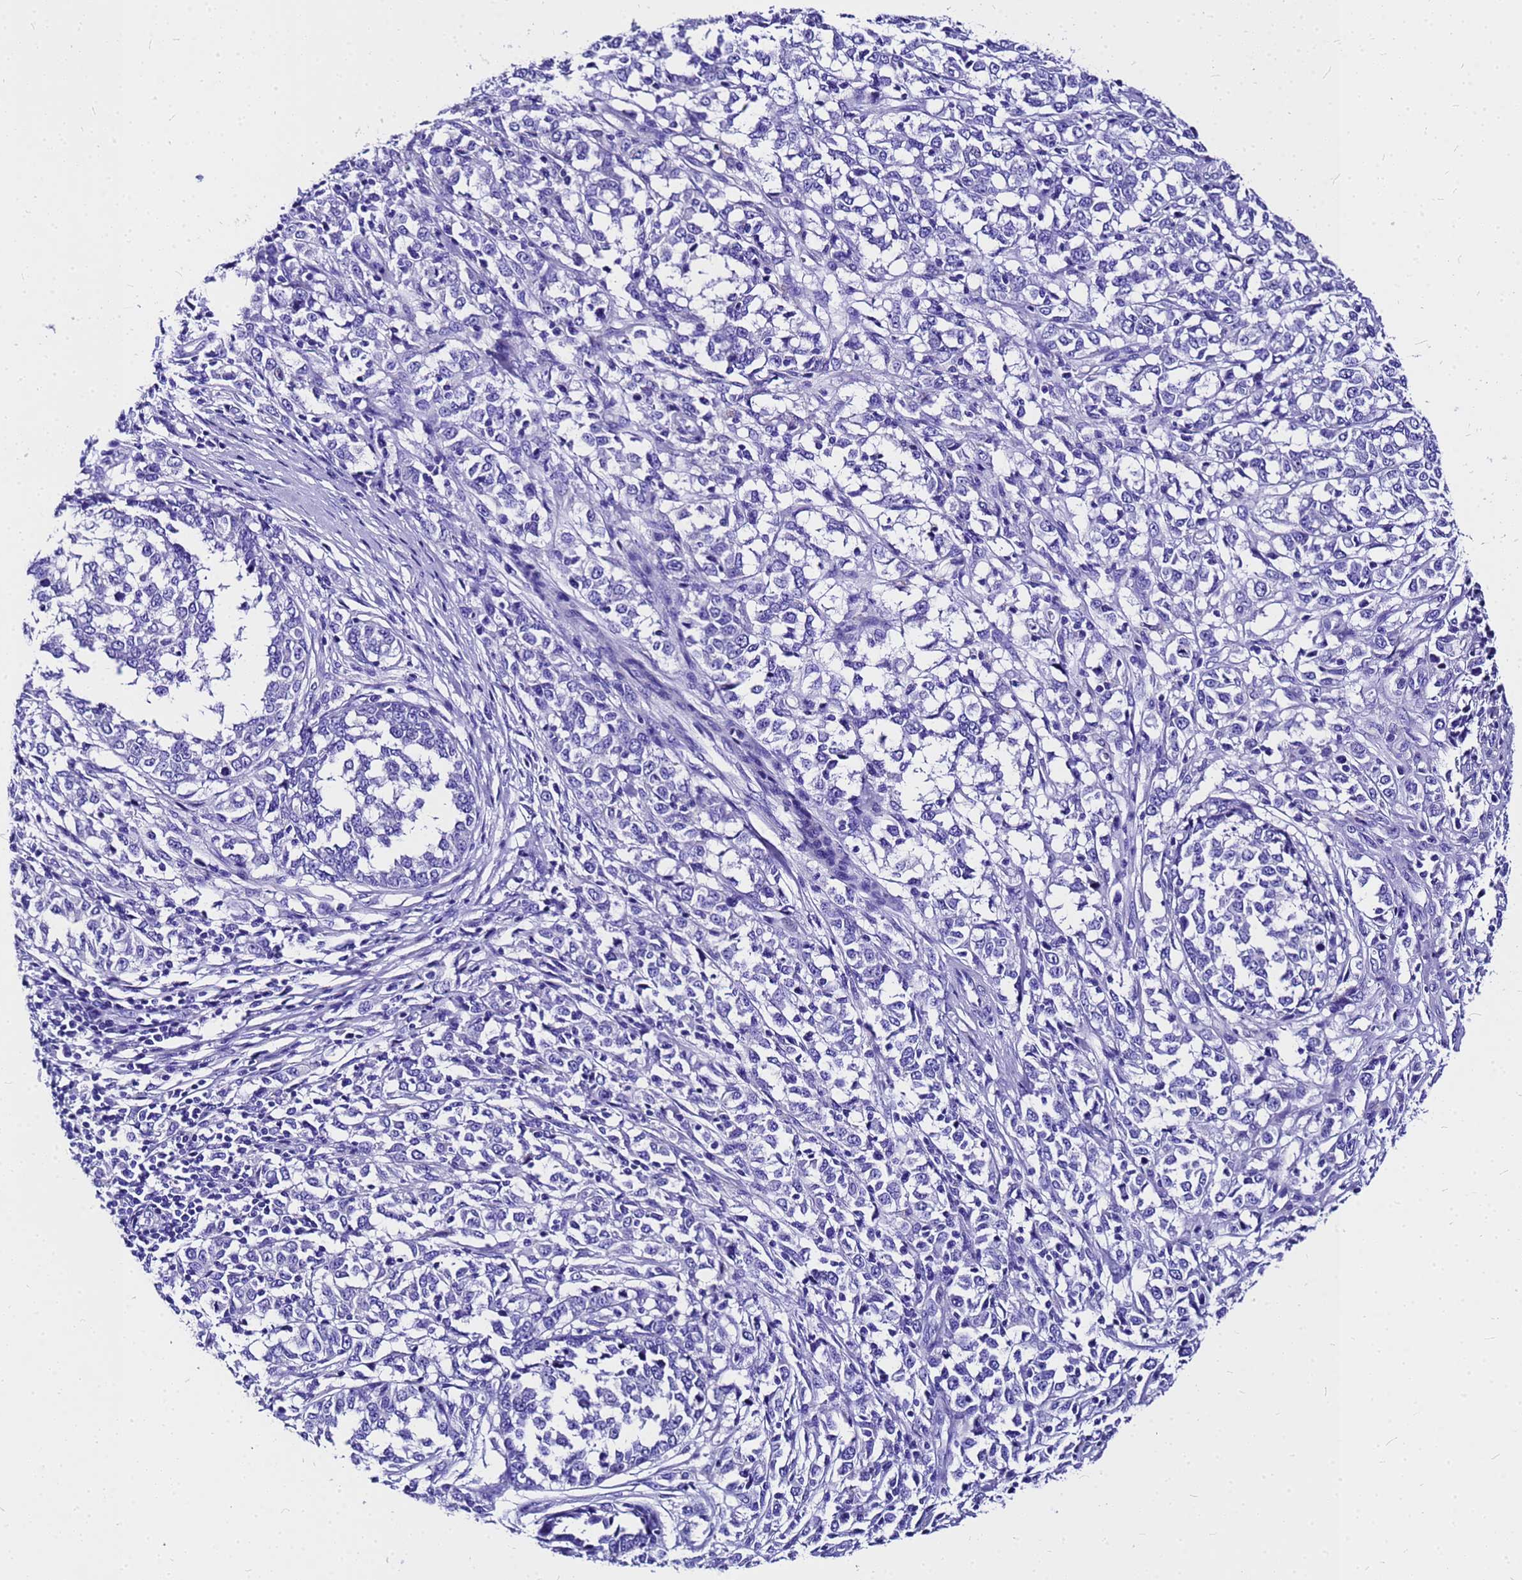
{"staining": {"intensity": "negative", "quantity": "none", "location": "none"}, "tissue": "melanoma", "cell_type": "Tumor cells", "image_type": "cancer", "snomed": [{"axis": "morphology", "description": "Malignant melanoma, NOS"}, {"axis": "topography", "description": "Skin"}], "caption": "Tumor cells are negative for protein expression in human melanoma.", "gene": "HERC4", "patient": {"sex": "female", "age": 72}}